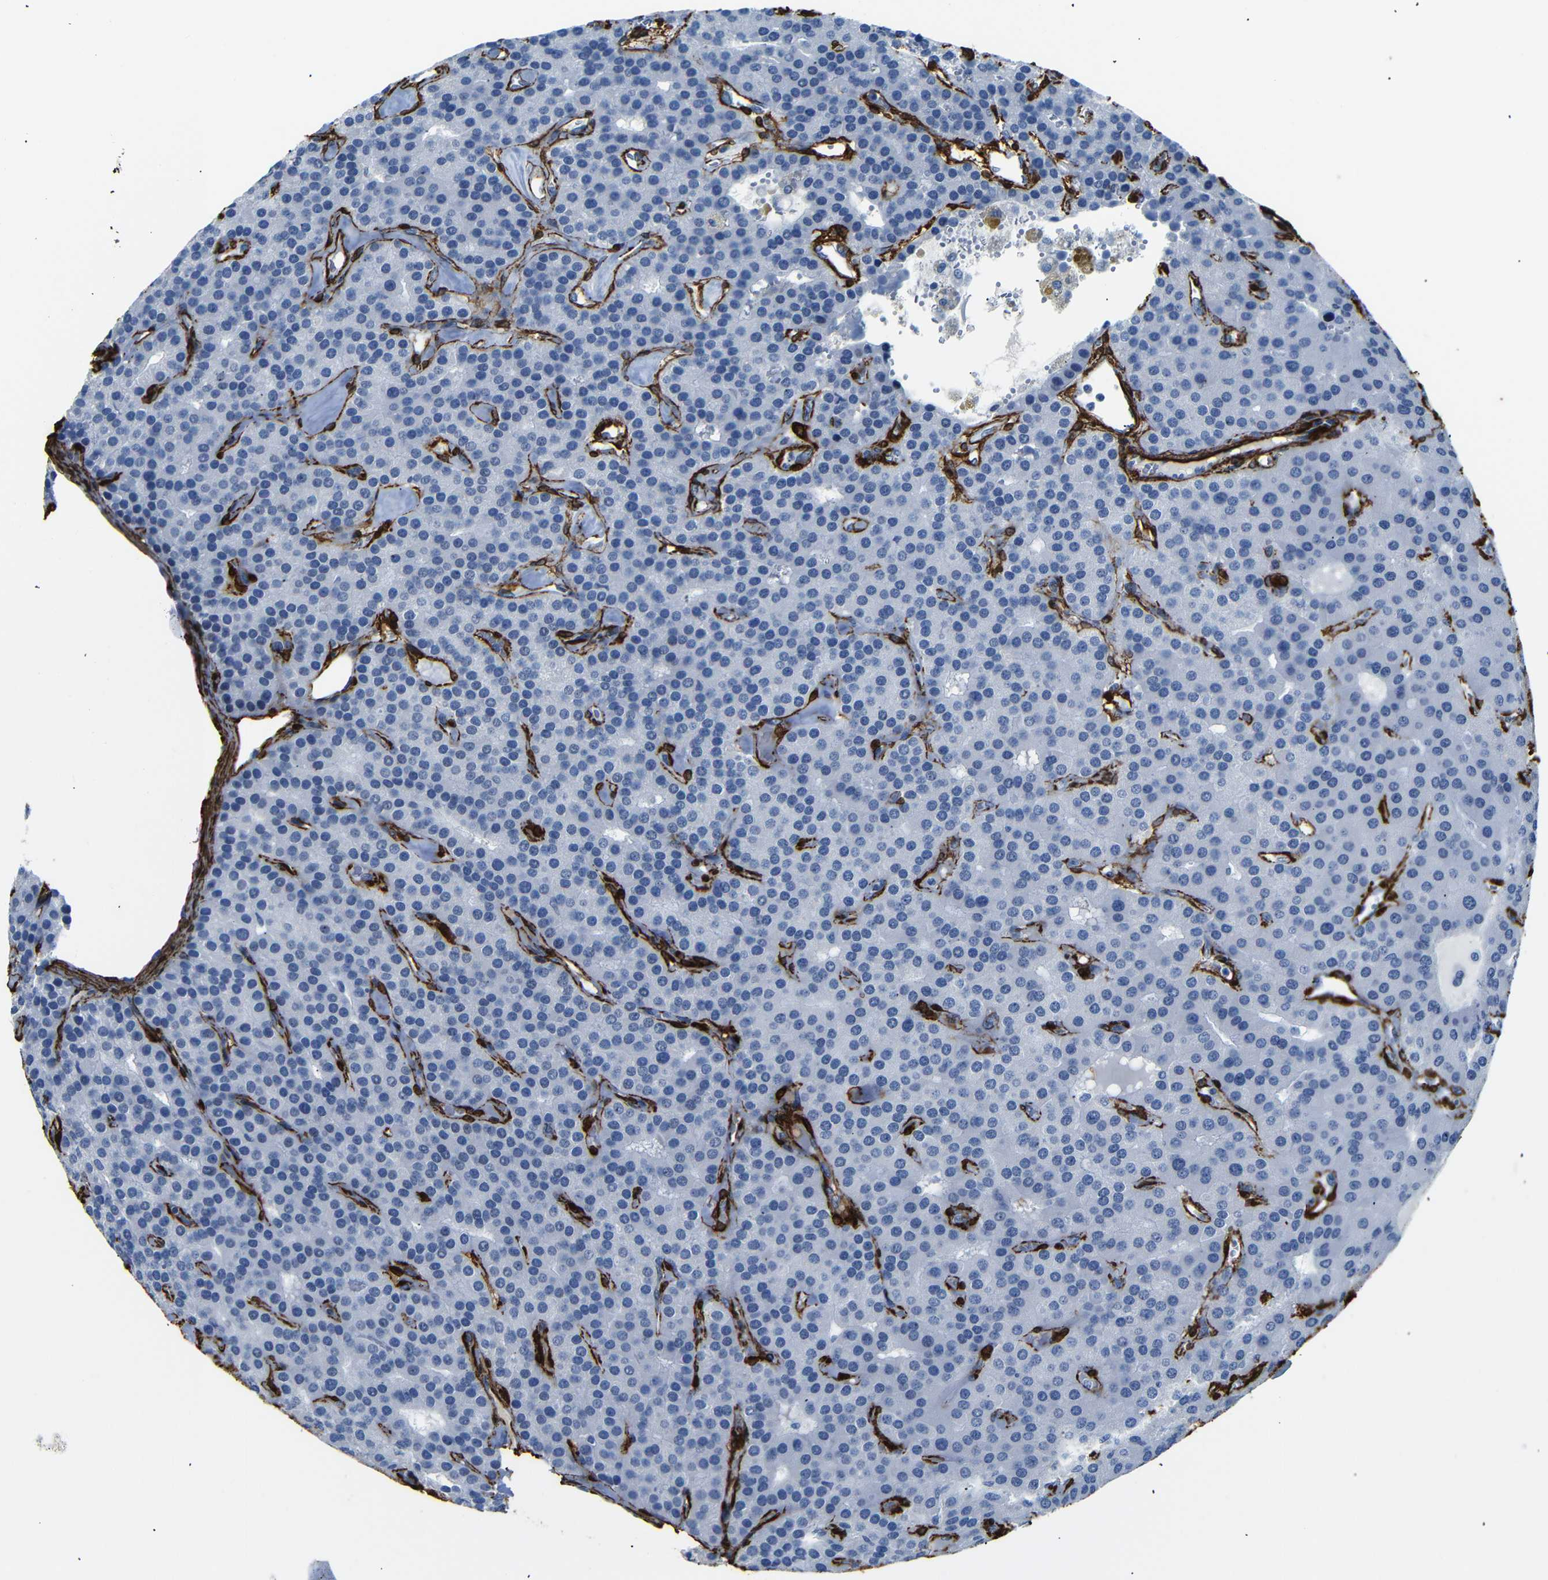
{"staining": {"intensity": "negative", "quantity": "none", "location": "none"}, "tissue": "parathyroid gland", "cell_type": "Glandular cells", "image_type": "normal", "snomed": [{"axis": "morphology", "description": "Normal tissue, NOS"}, {"axis": "morphology", "description": "Adenoma, NOS"}, {"axis": "topography", "description": "Parathyroid gland"}], "caption": "Immunohistochemical staining of benign parathyroid gland displays no significant positivity in glandular cells.", "gene": "ACTA2", "patient": {"sex": "female", "age": 86}}